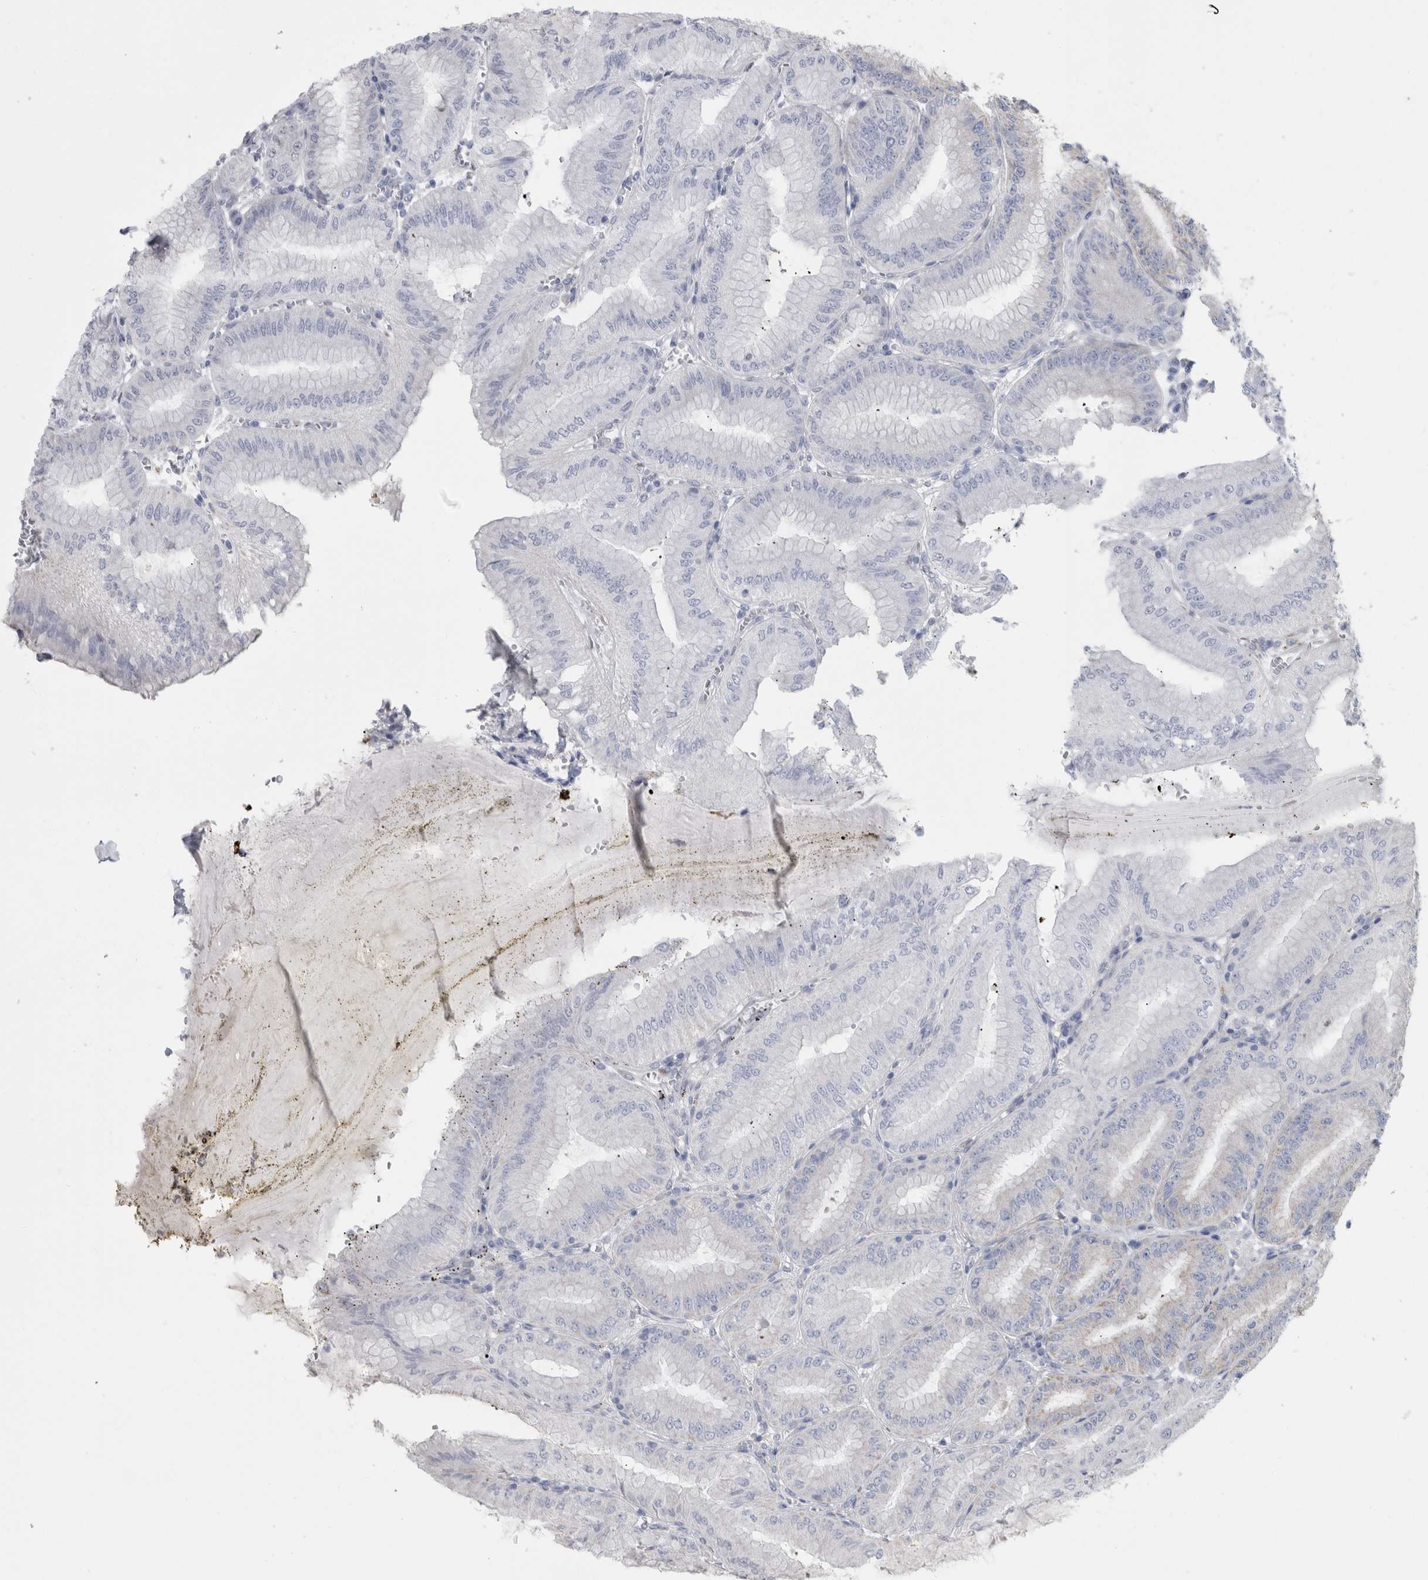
{"staining": {"intensity": "moderate", "quantity": "25%-75%", "location": "cytoplasmic/membranous"}, "tissue": "stomach", "cell_type": "Glandular cells", "image_type": "normal", "snomed": [{"axis": "morphology", "description": "Normal tissue, NOS"}, {"axis": "topography", "description": "Stomach, lower"}], "caption": "A brown stain highlights moderate cytoplasmic/membranous positivity of a protein in glandular cells of unremarkable human stomach.", "gene": "GATM", "patient": {"sex": "male", "age": 71}}